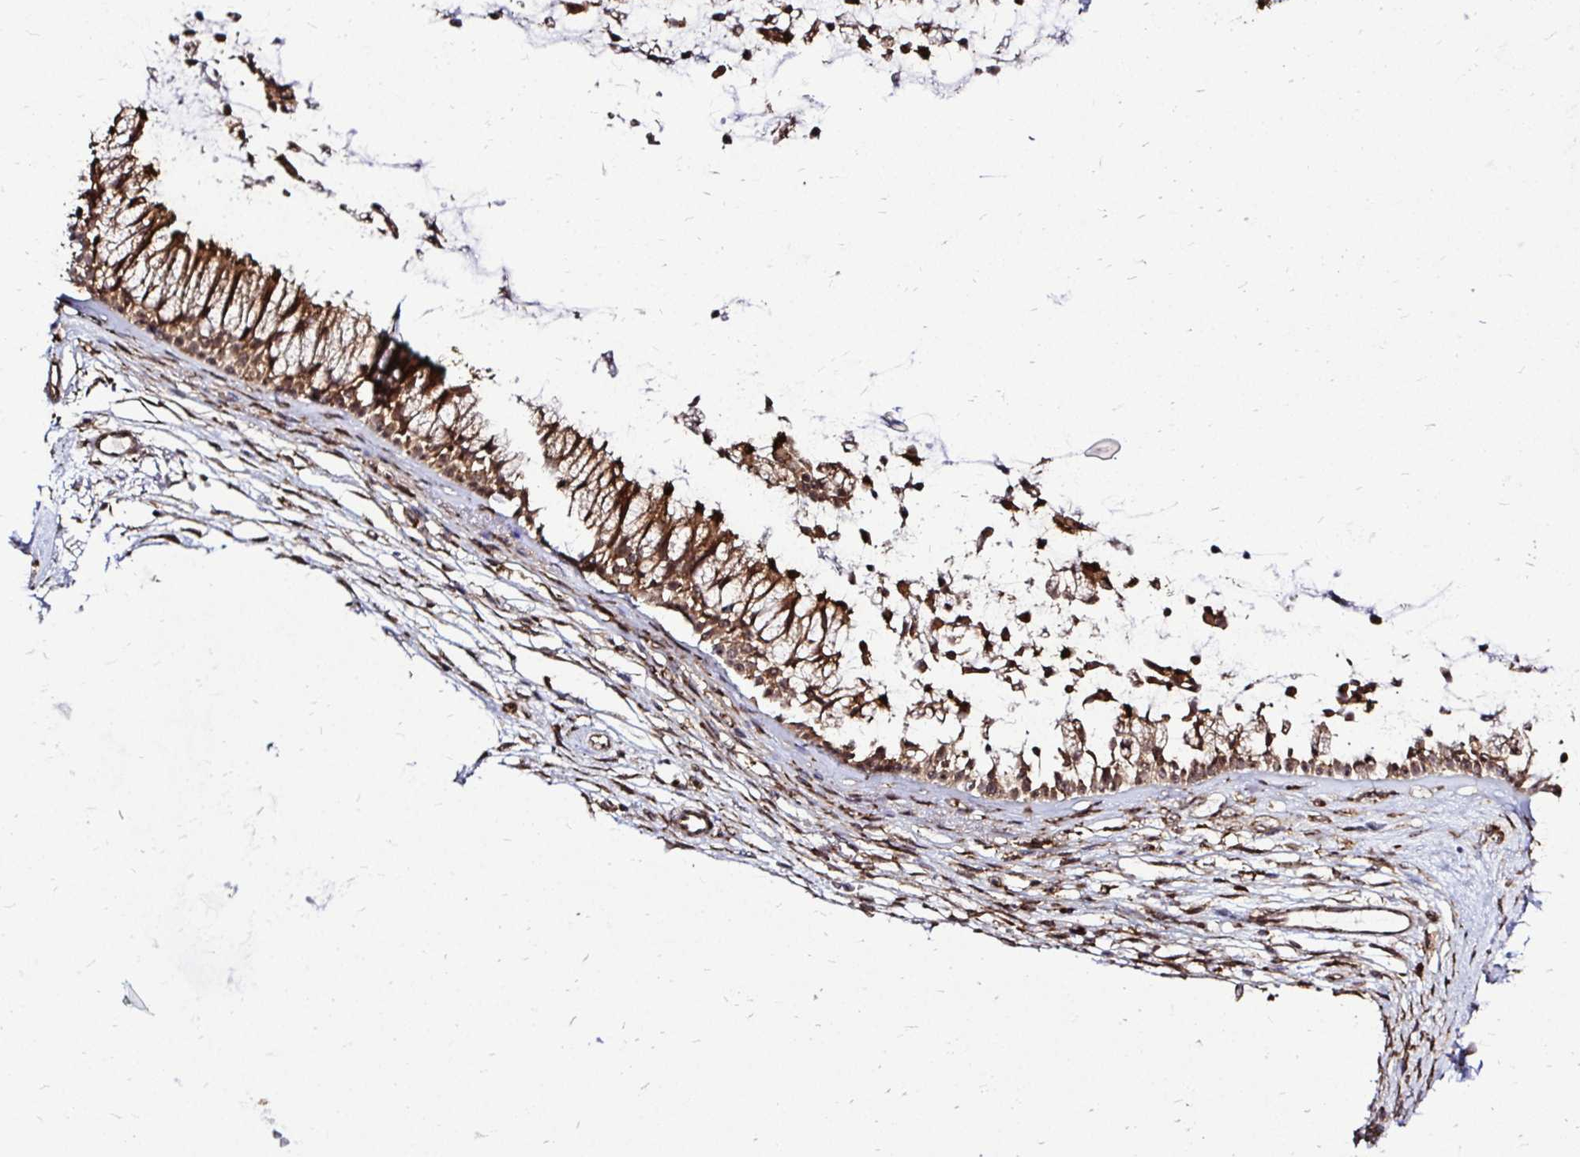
{"staining": {"intensity": "strong", "quantity": ">75%", "location": "cytoplasmic/membranous,nuclear"}, "tissue": "nasopharynx", "cell_type": "Respiratory epithelial cells", "image_type": "normal", "snomed": [{"axis": "morphology", "description": "Normal tissue, NOS"}, {"axis": "topography", "description": "Nasopharynx"}], "caption": "Benign nasopharynx was stained to show a protein in brown. There is high levels of strong cytoplasmic/membranous,nuclear expression in approximately >75% of respiratory epithelial cells. (DAB IHC, brown staining for protein, blue staining for nuclei).", "gene": "FMR1", "patient": {"sex": "female", "age": 75}}